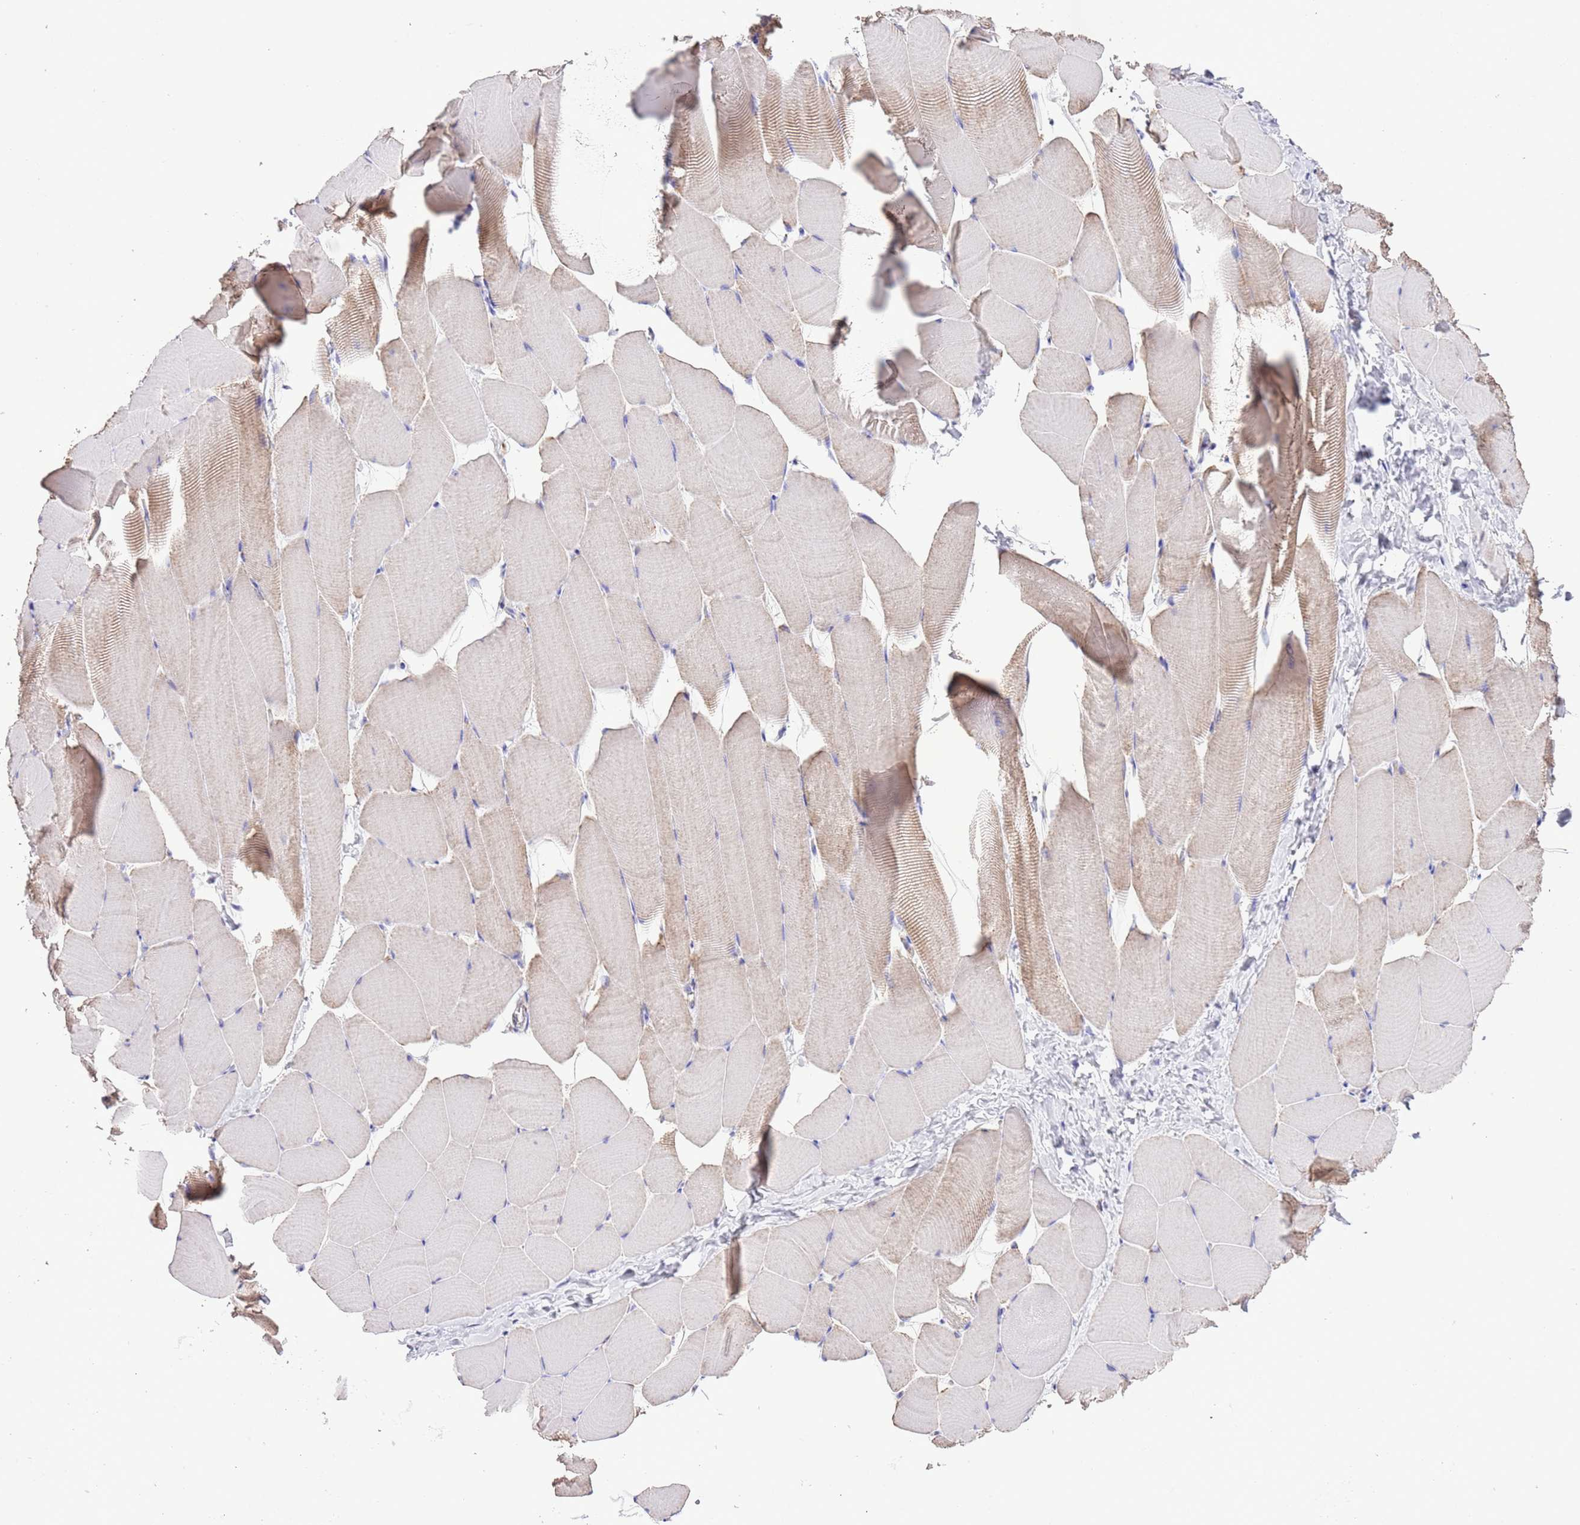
{"staining": {"intensity": "weak", "quantity": "<25%", "location": "cytoplasmic/membranous"}, "tissue": "skeletal muscle", "cell_type": "Myocytes", "image_type": "normal", "snomed": [{"axis": "morphology", "description": "Normal tissue, NOS"}, {"axis": "topography", "description": "Skeletal muscle"}], "caption": "Photomicrograph shows no protein positivity in myocytes of normal skeletal muscle.", "gene": "TEKTIP1", "patient": {"sex": "male", "age": 25}}